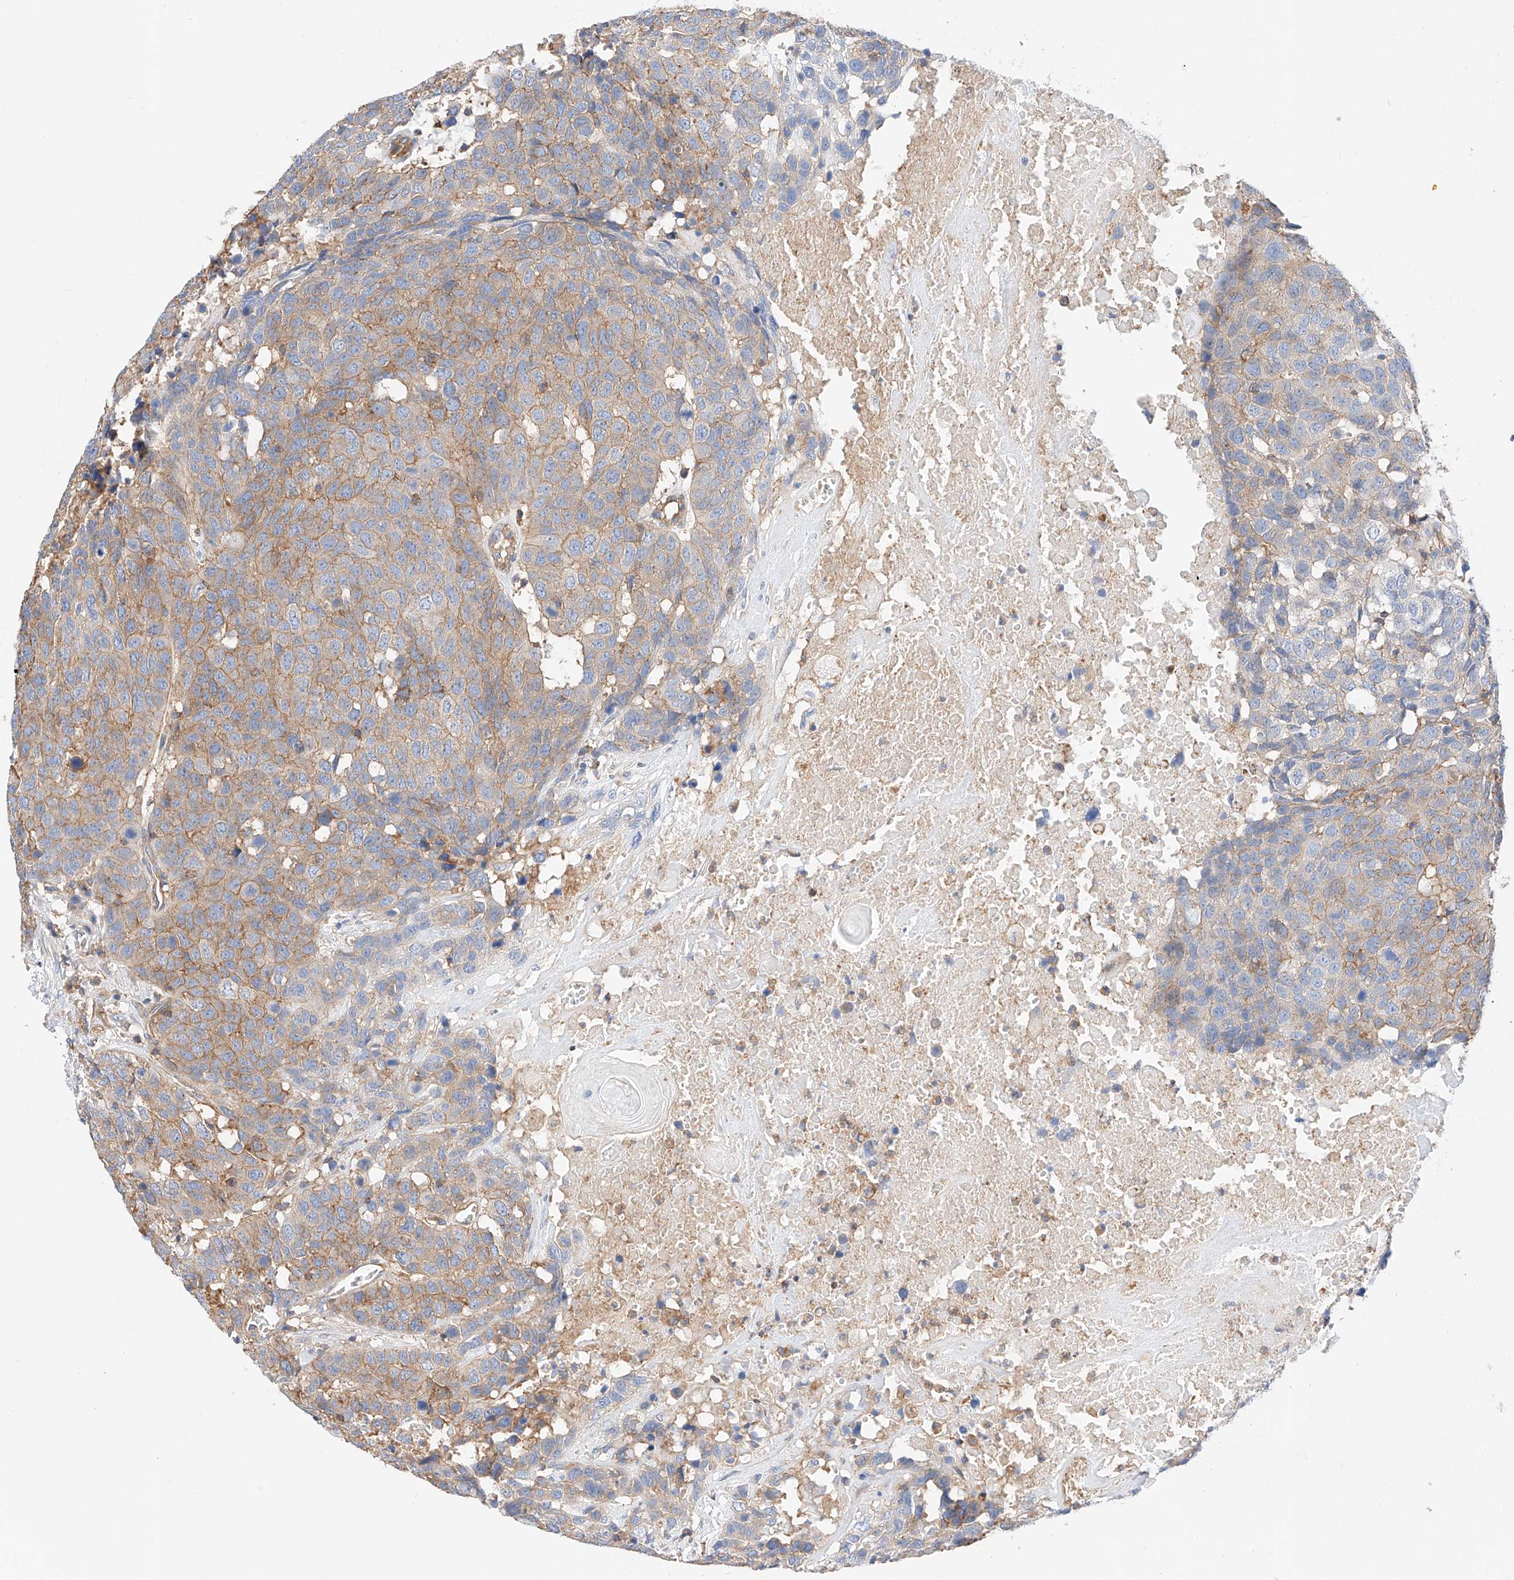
{"staining": {"intensity": "moderate", "quantity": "25%-75%", "location": "cytoplasmic/membranous"}, "tissue": "head and neck cancer", "cell_type": "Tumor cells", "image_type": "cancer", "snomed": [{"axis": "morphology", "description": "Squamous cell carcinoma, NOS"}, {"axis": "topography", "description": "Head-Neck"}], "caption": "This is a micrograph of immunohistochemistry staining of head and neck cancer (squamous cell carcinoma), which shows moderate positivity in the cytoplasmic/membranous of tumor cells.", "gene": "HAUS4", "patient": {"sex": "male", "age": 66}}